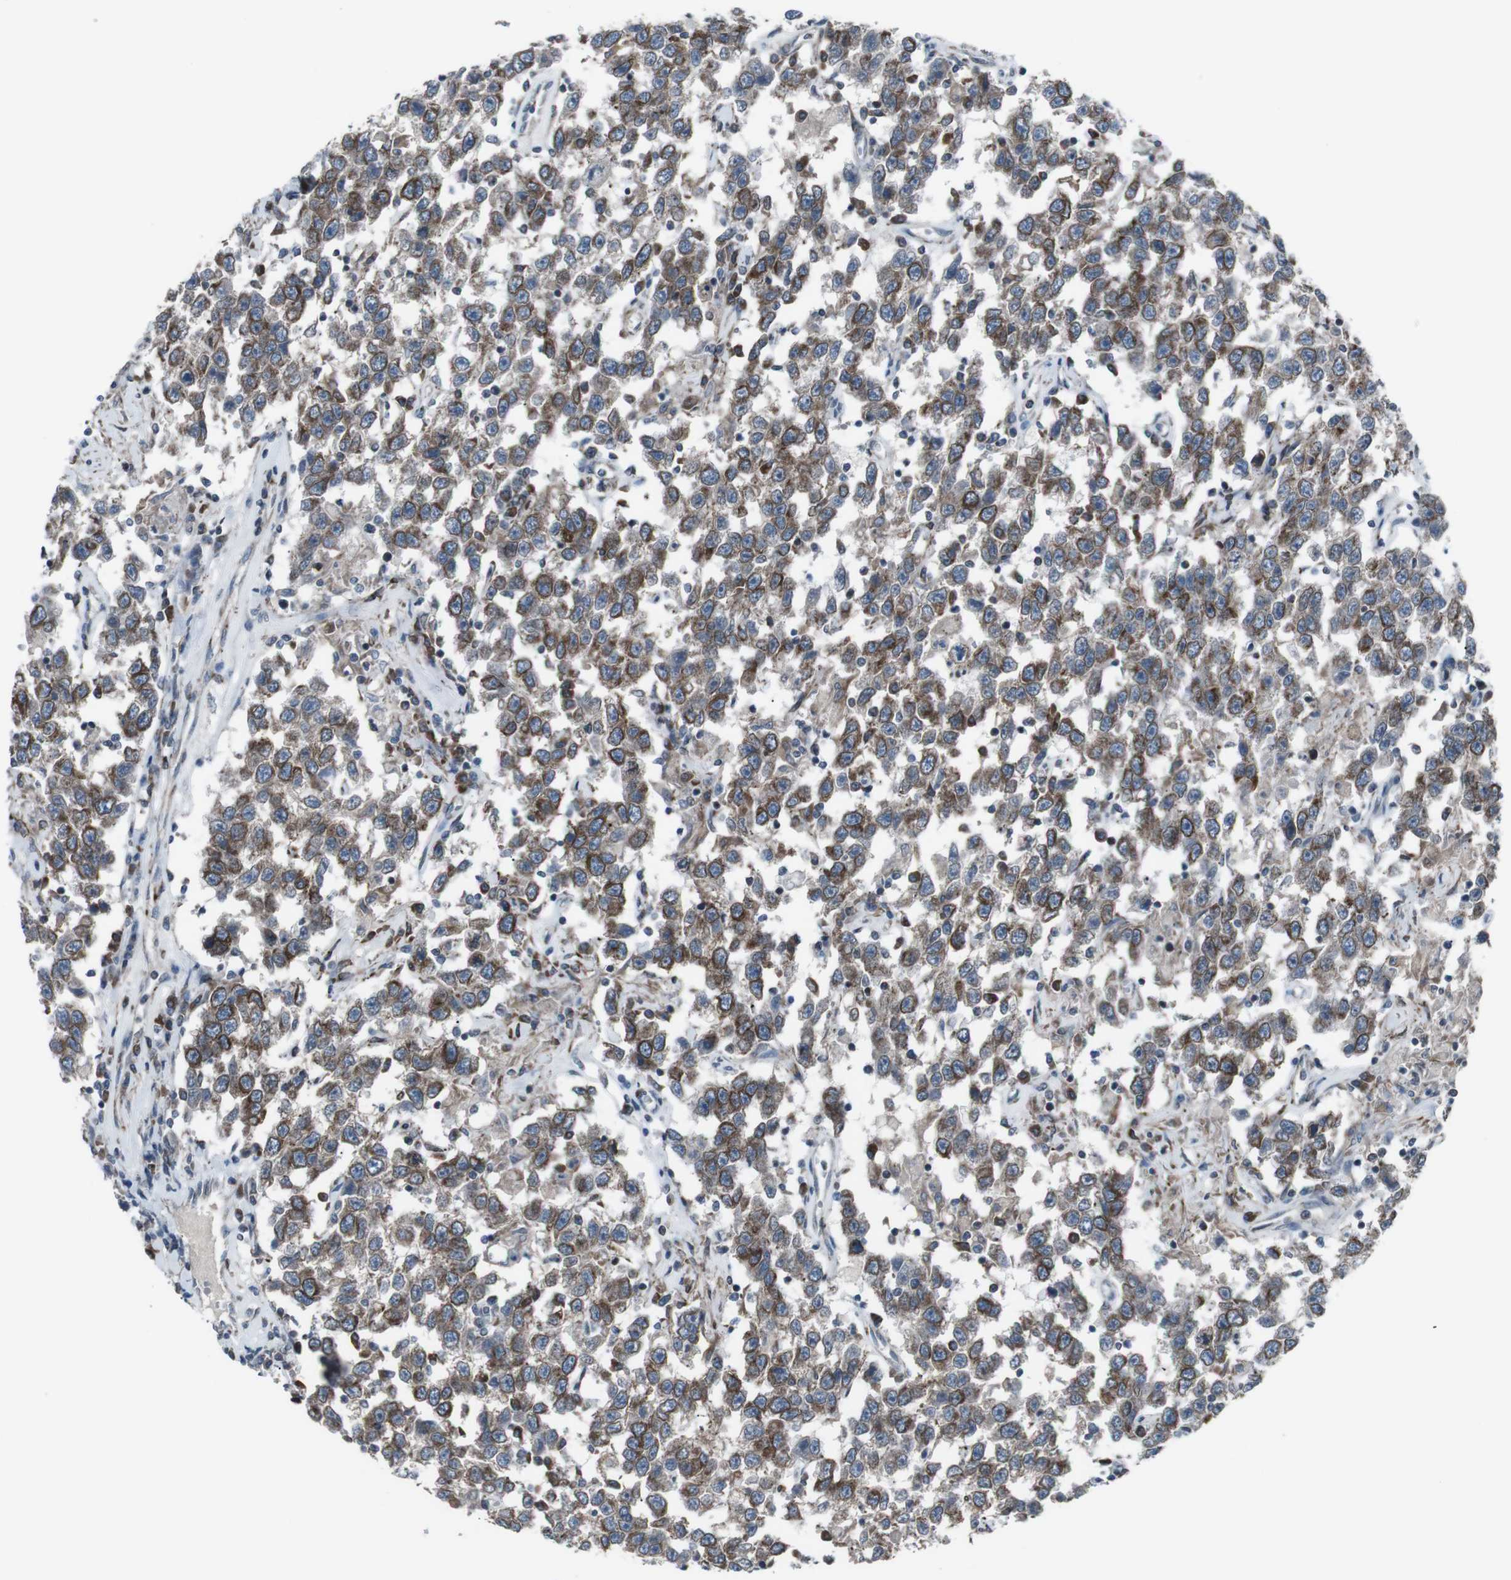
{"staining": {"intensity": "moderate", "quantity": ">75%", "location": "cytoplasmic/membranous"}, "tissue": "testis cancer", "cell_type": "Tumor cells", "image_type": "cancer", "snomed": [{"axis": "morphology", "description": "Seminoma, NOS"}, {"axis": "topography", "description": "Testis"}], "caption": "There is medium levels of moderate cytoplasmic/membranous expression in tumor cells of testis cancer, as demonstrated by immunohistochemical staining (brown color).", "gene": "LNPK", "patient": {"sex": "male", "age": 41}}